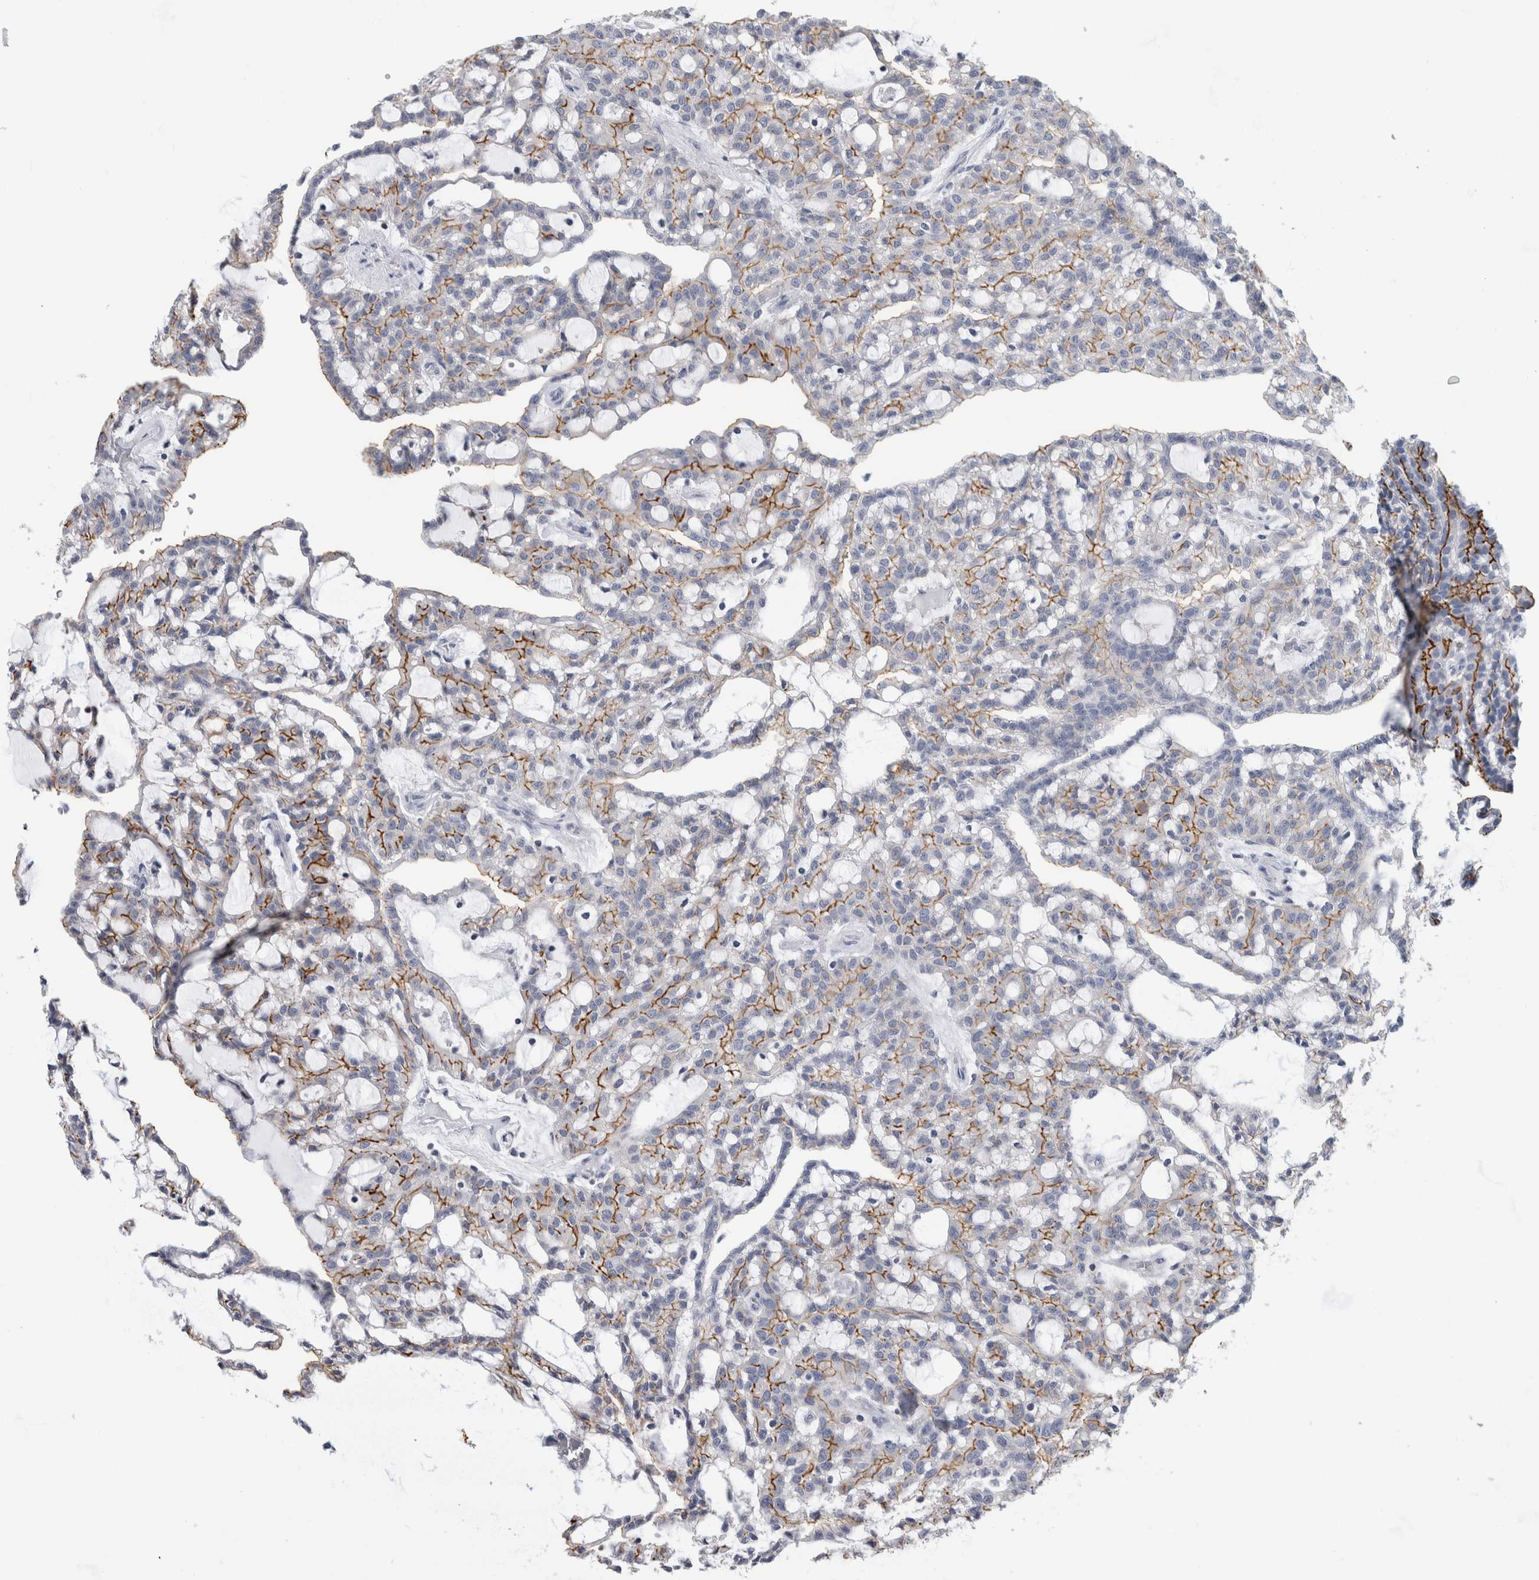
{"staining": {"intensity": "moderate", "quantity": "25%-75%", "location": "cytoplasmic/membranous"}, "tissue": "renal cancer", "cell_type": "Tumor cells", "image_type": "cancer", "snomed": [{"axis": "morphology", "description": "Adenocarcinoma, NOS"}, {"axis": "topography", "description": "Kidney"}], "caption": "Moderate cytoplasmic/membranous staining is identified in about 25%-75% of tumor cells in renal cancer.", "gene": "ANKFY1", "patient": {"sex": "male", "age": 63}}